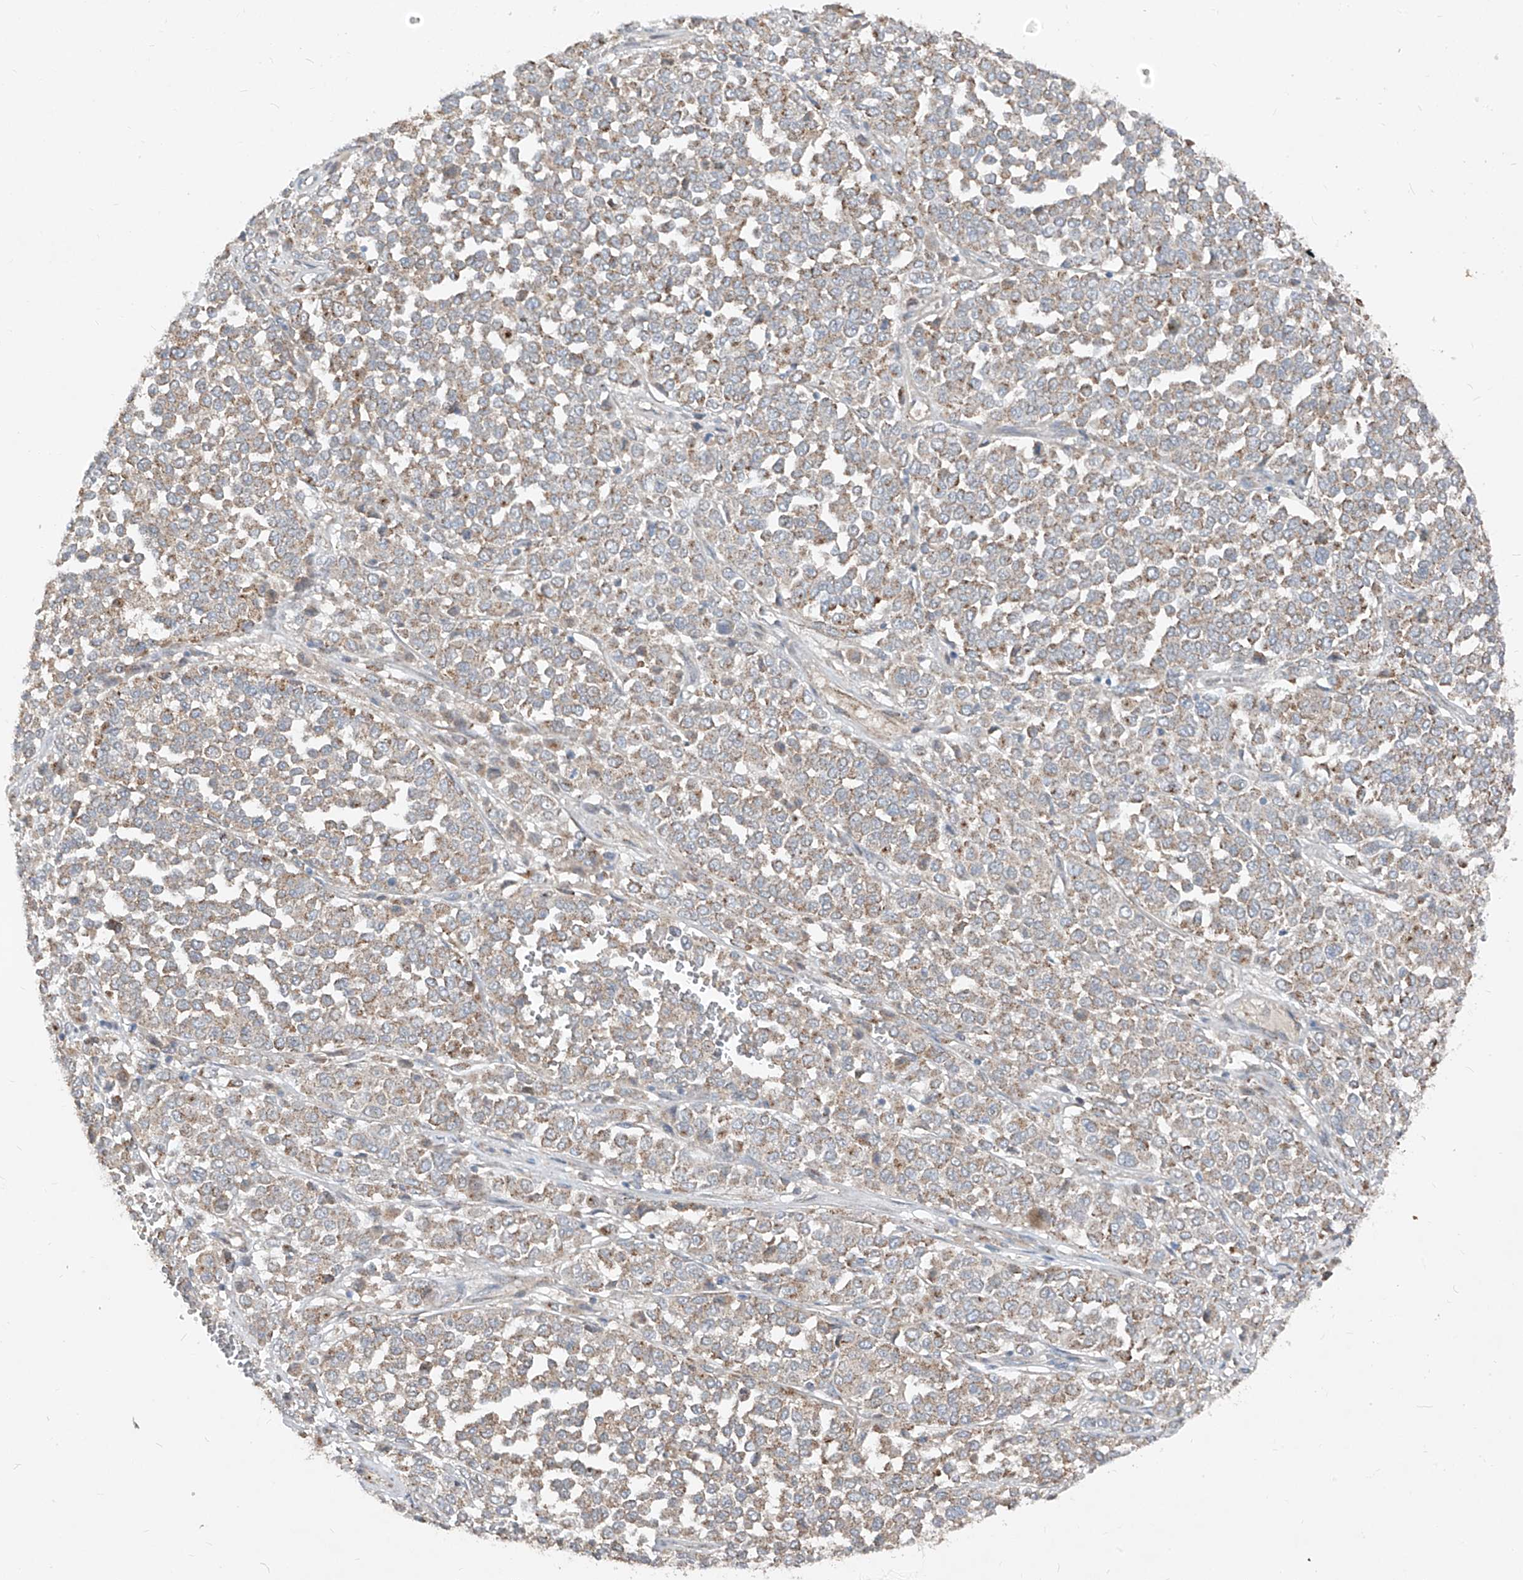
{"staining": {"intensity": "weak", "quantity": ">75%", "location": "cytoplasmic/membranous"}, "tissue": "melanoma", "cell_type": "Tumor cells", "image_type": "cancer", "snomed": [{"axis": "morphology", "description": "Malignant melanoma, Metastatic site"}, {"axis": "topography", "description": "Pancreas"}], "caption": "This photomicrograph displays immunohistochemistry (IHC) staining of human melanoma, with low weak cytoplasmic/membranous staining in approximately >75% of tumor cells.", "gene": "ABCD3", "patient": {"sex": "female", "age": 30}}